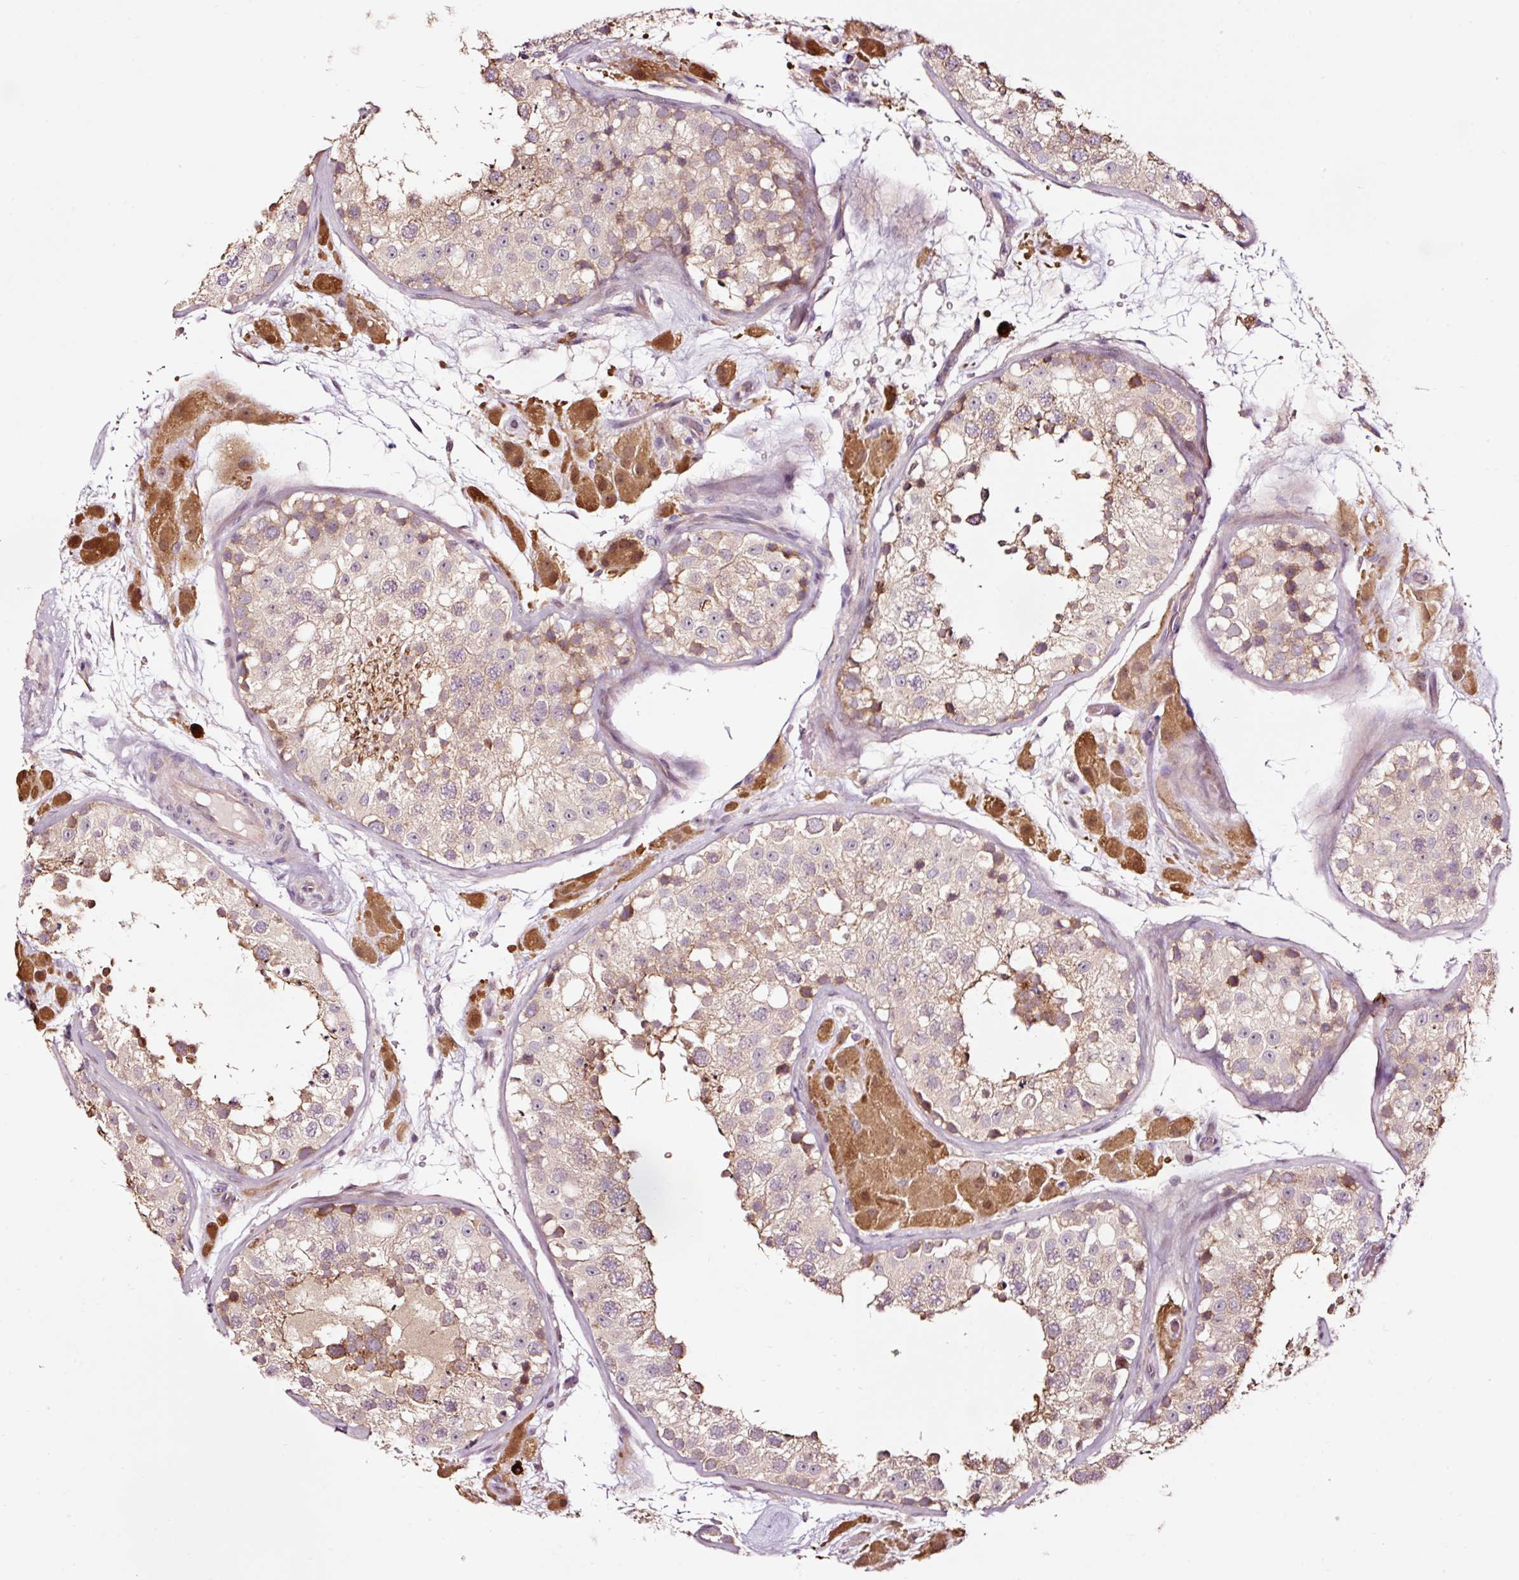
{"staining": {"intensity": "weak", "quantity": "25%-75%", "location": "cytoplasmic/membranous"}, "tissue": "testis", "cell_type": "Cells in seminiferous ducts", "image_type": "normal", "snomed": [{"axis": "morphology", "description": "Normal tissue, NOS"}, {"axis": "topography", "description": "Testis"}], "caption": "Protein staining of normal testis displays weak cytoplasmic/membranous expression in approximately 25%-75% of cells in seminiferous ducts. The staining was performed using DAB (3,3'-diaminobenzidine), with brown indicating positive protein expression. Nuclei are stained blue with hematoxylin.", "gene": "UTP14A", "patient": {"sex": "male", "age": 26}}